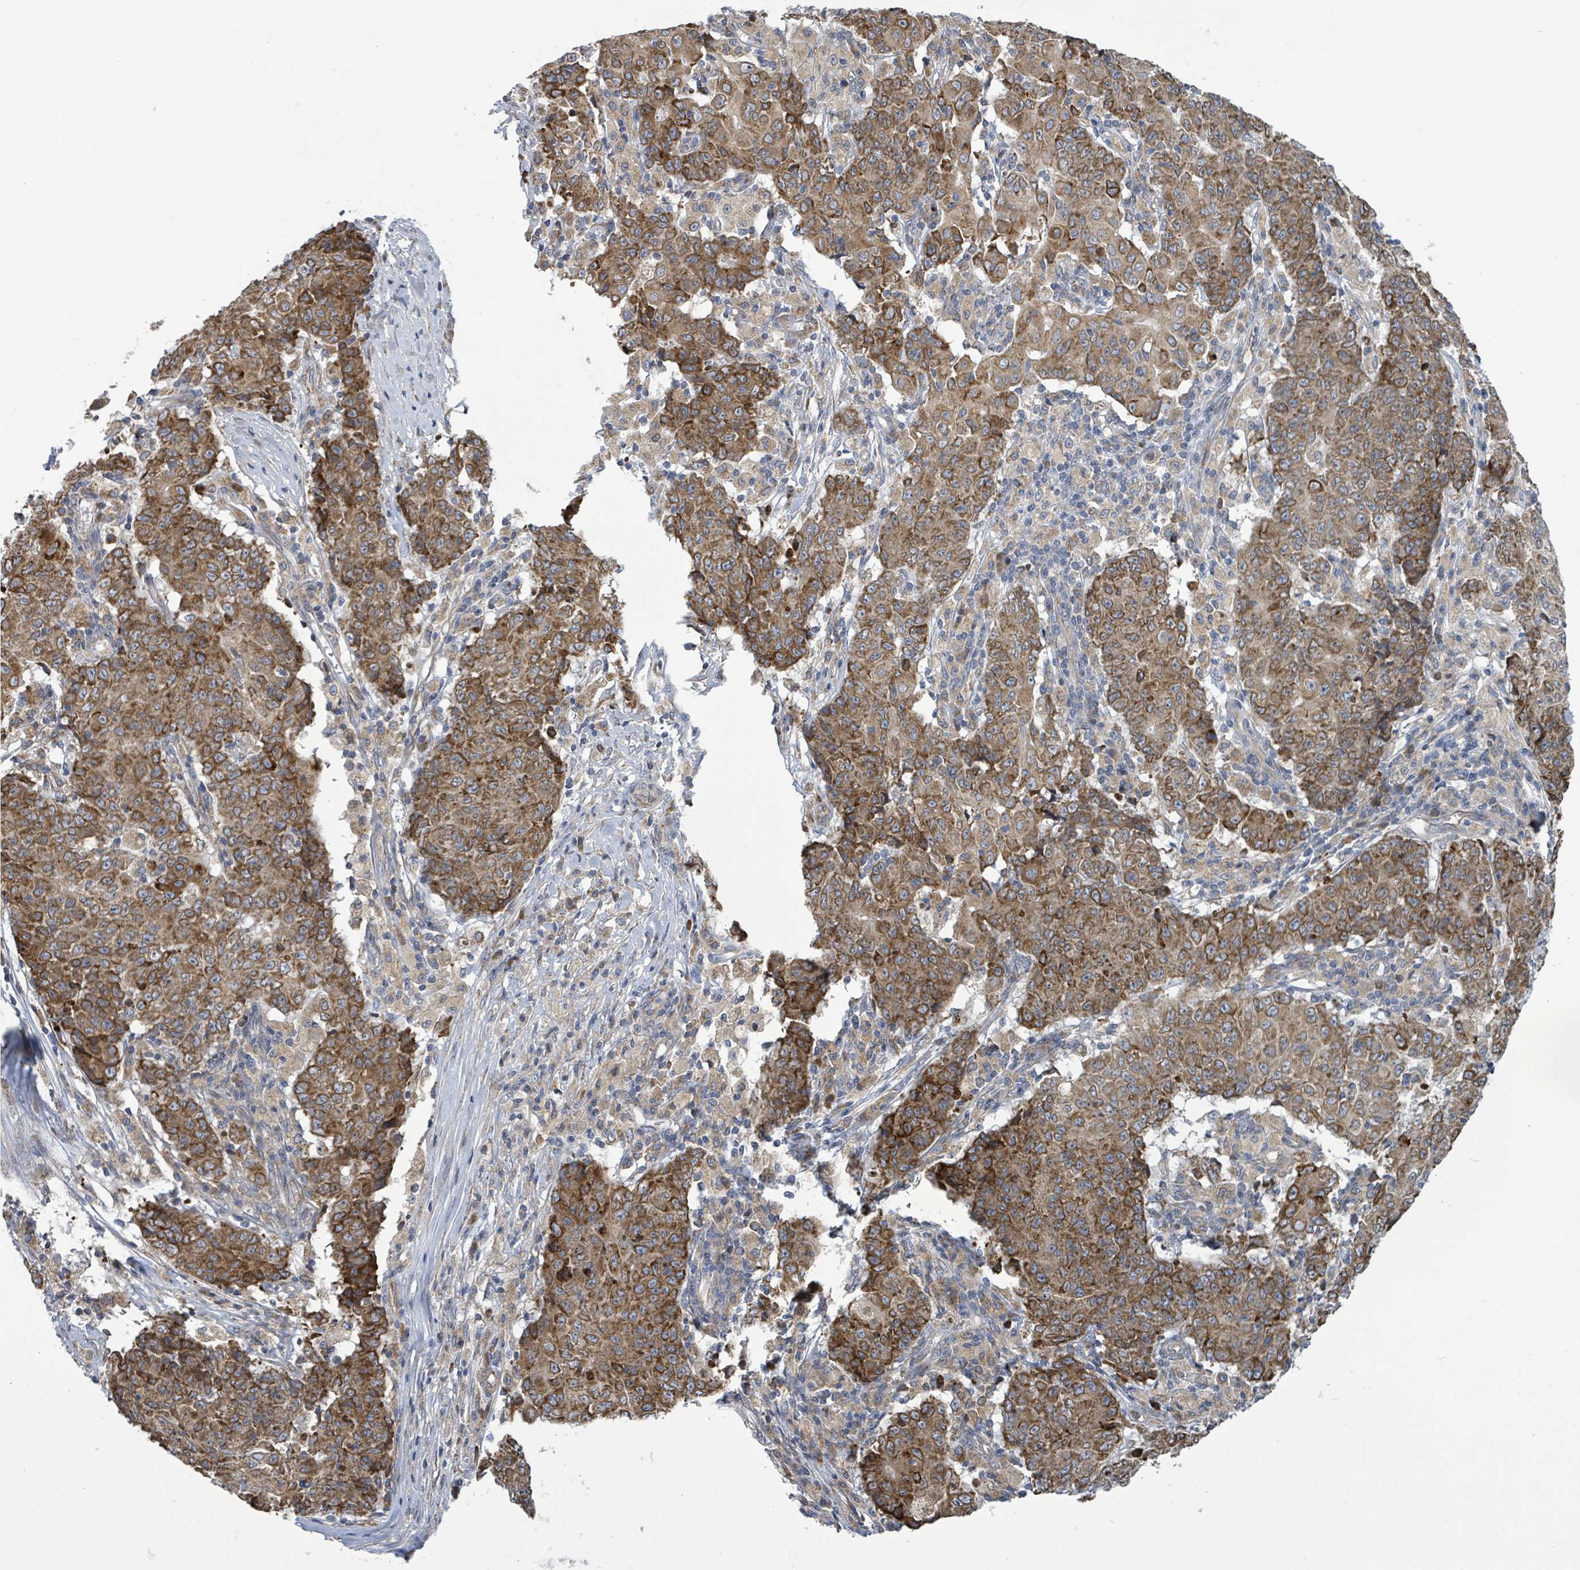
{"staining": {"intensity": "moderate", "quantity": ">75%", "location": "cytoplasmic/membranous"}, "tissue": "ovarian cancer", "cell_type": "Tumor cells", "image_type": "cancer", "snomed": [{"axis": "morphology", "description": "Carcinoma, endometroid"}, {"axis": "topography", "description": "Ovary"}], "caption": "The immunohistochemical stain labels moderate cytoplasmic/membranous expression in tumor cells of ovarian endometroid carcinoma tissue.", "gene": "NOMO1", "patient": {"sex": "female", "age": 42}}